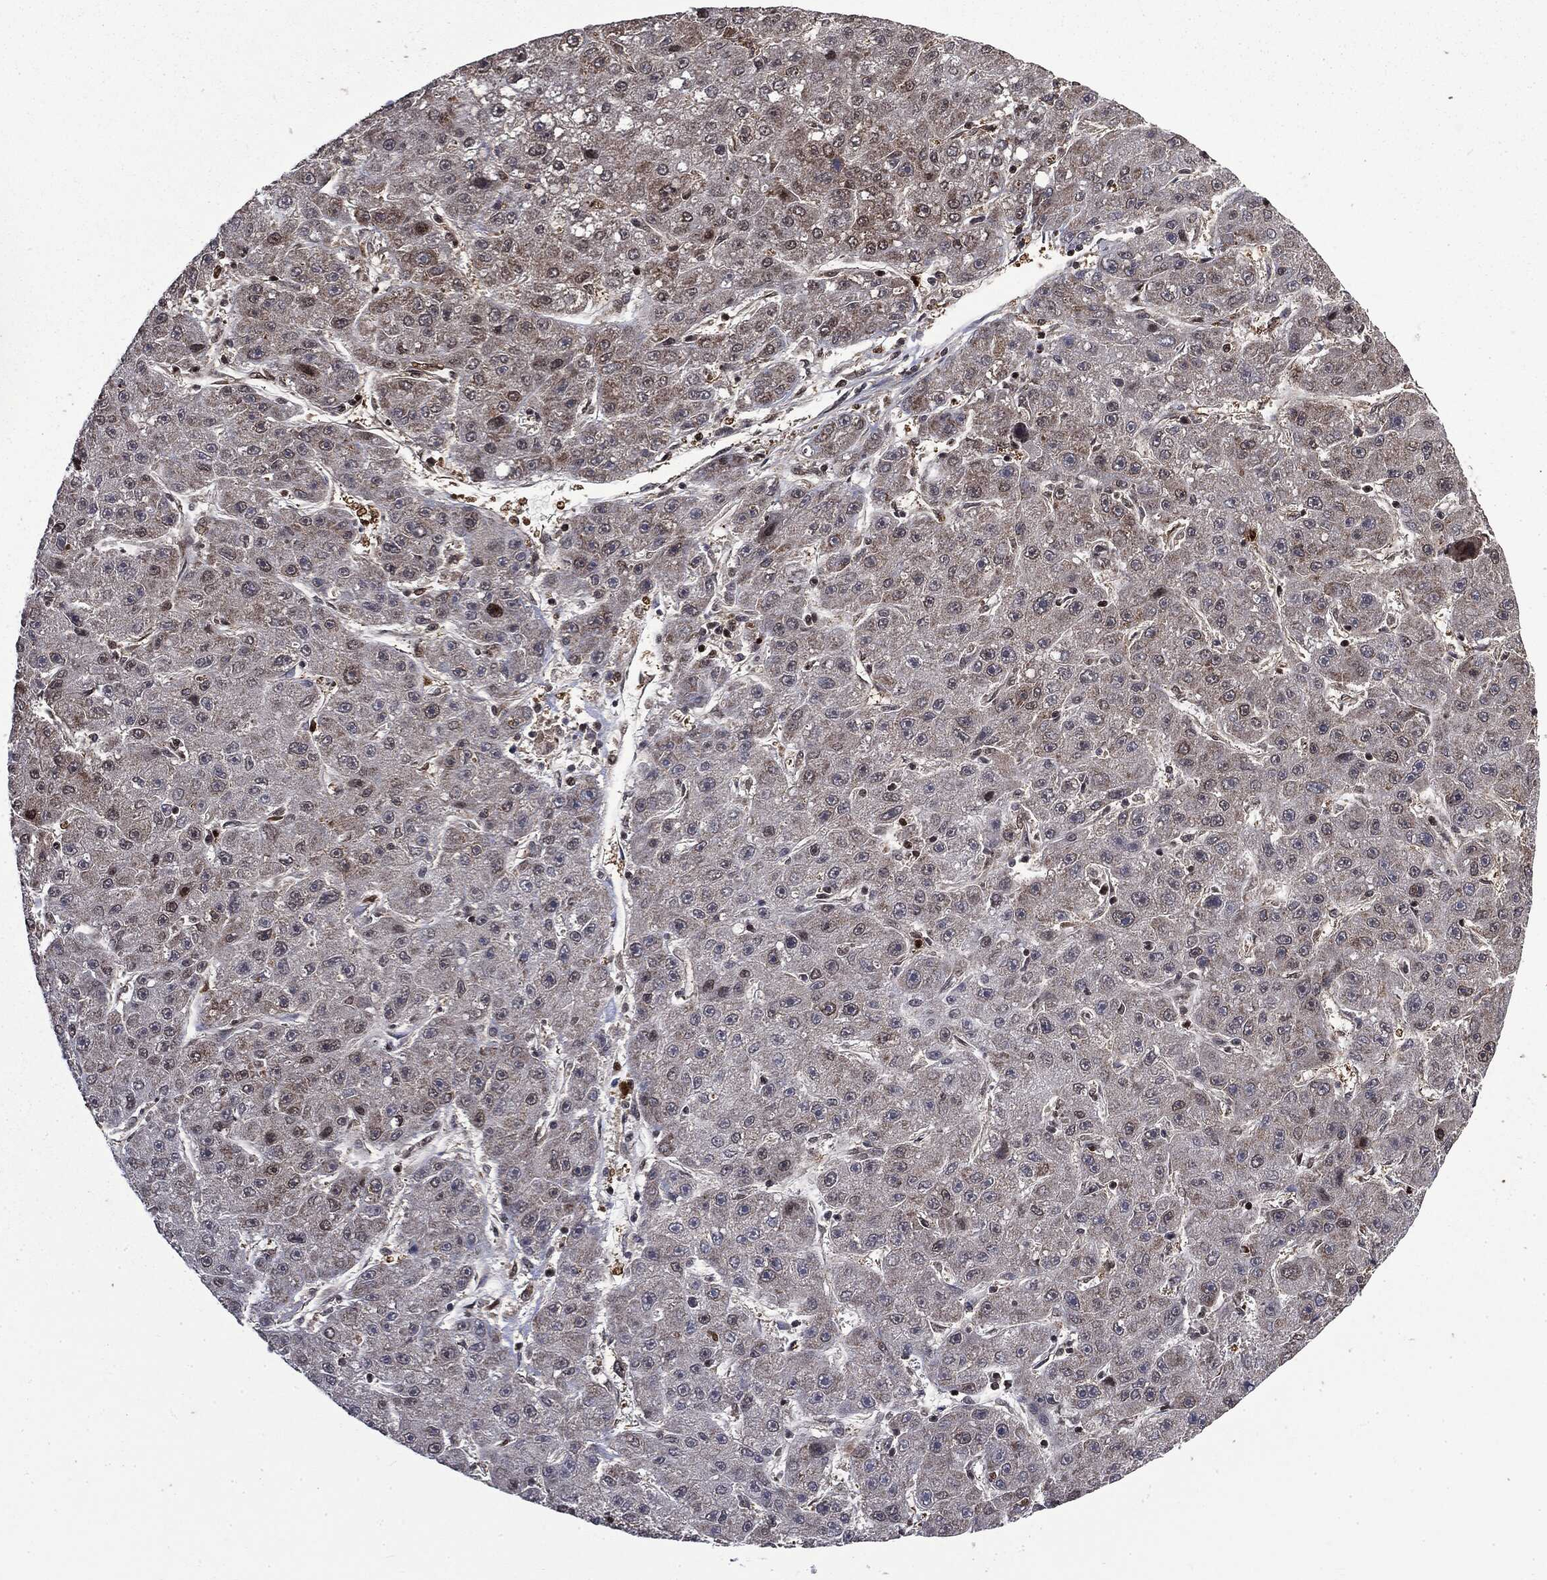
{"staining": {"intensity": "moderate", "quantity": "<25%", "location": "nuclear"}, "tissue": "liver cancer", "cell_type": "Tumor cells", "image_type": "cancer", "snomed": [{"axis": "morphology", "description": "Carcinoma, Hepatocellular, NOS"}, {"axis": "topography", "description": "Liver"}], "caption": "Moderate nuclear protein positivity is present in approximately <25% of tumor cells in liver hepatocellular carcinoma.", "gene": "GPI", "patient": {"sex": "male", "age": 67}}